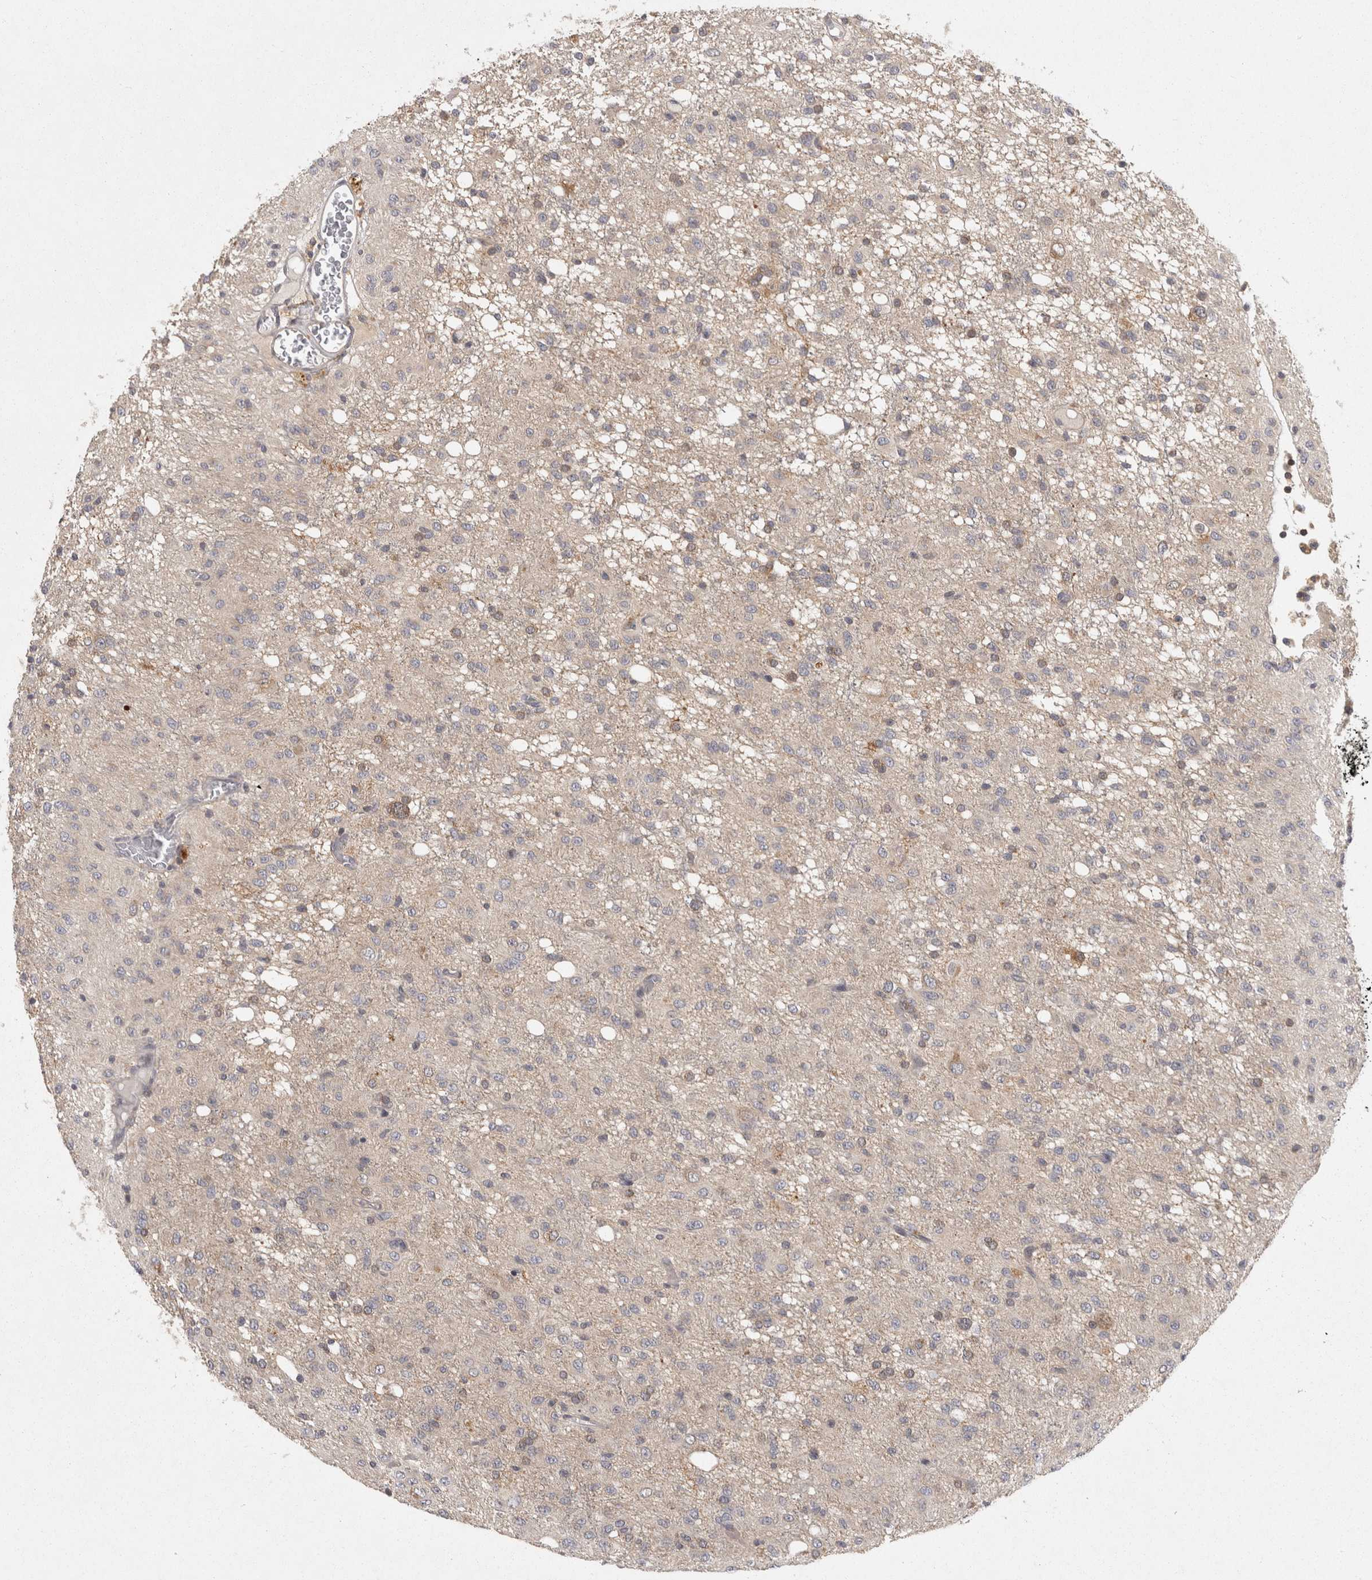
{"staining": {"intensity": "weak", "quantity": "<25%", "location": "cytoplasmic/membranous"}, "tissue": "glioma", "cell_type": "Tumor cells", "image_type": "cancer", "snomed": [{"axis": "morphology", "description": "Glioma, malignant, High grade"}, {"axis": "topography", "description": "Brain"}], "caption": "Tumor cells are negative for brown protein staining in malignant high-grade glioma.", "gene": "ACAT2", "patient": {"sex": "female", "age": 59}}